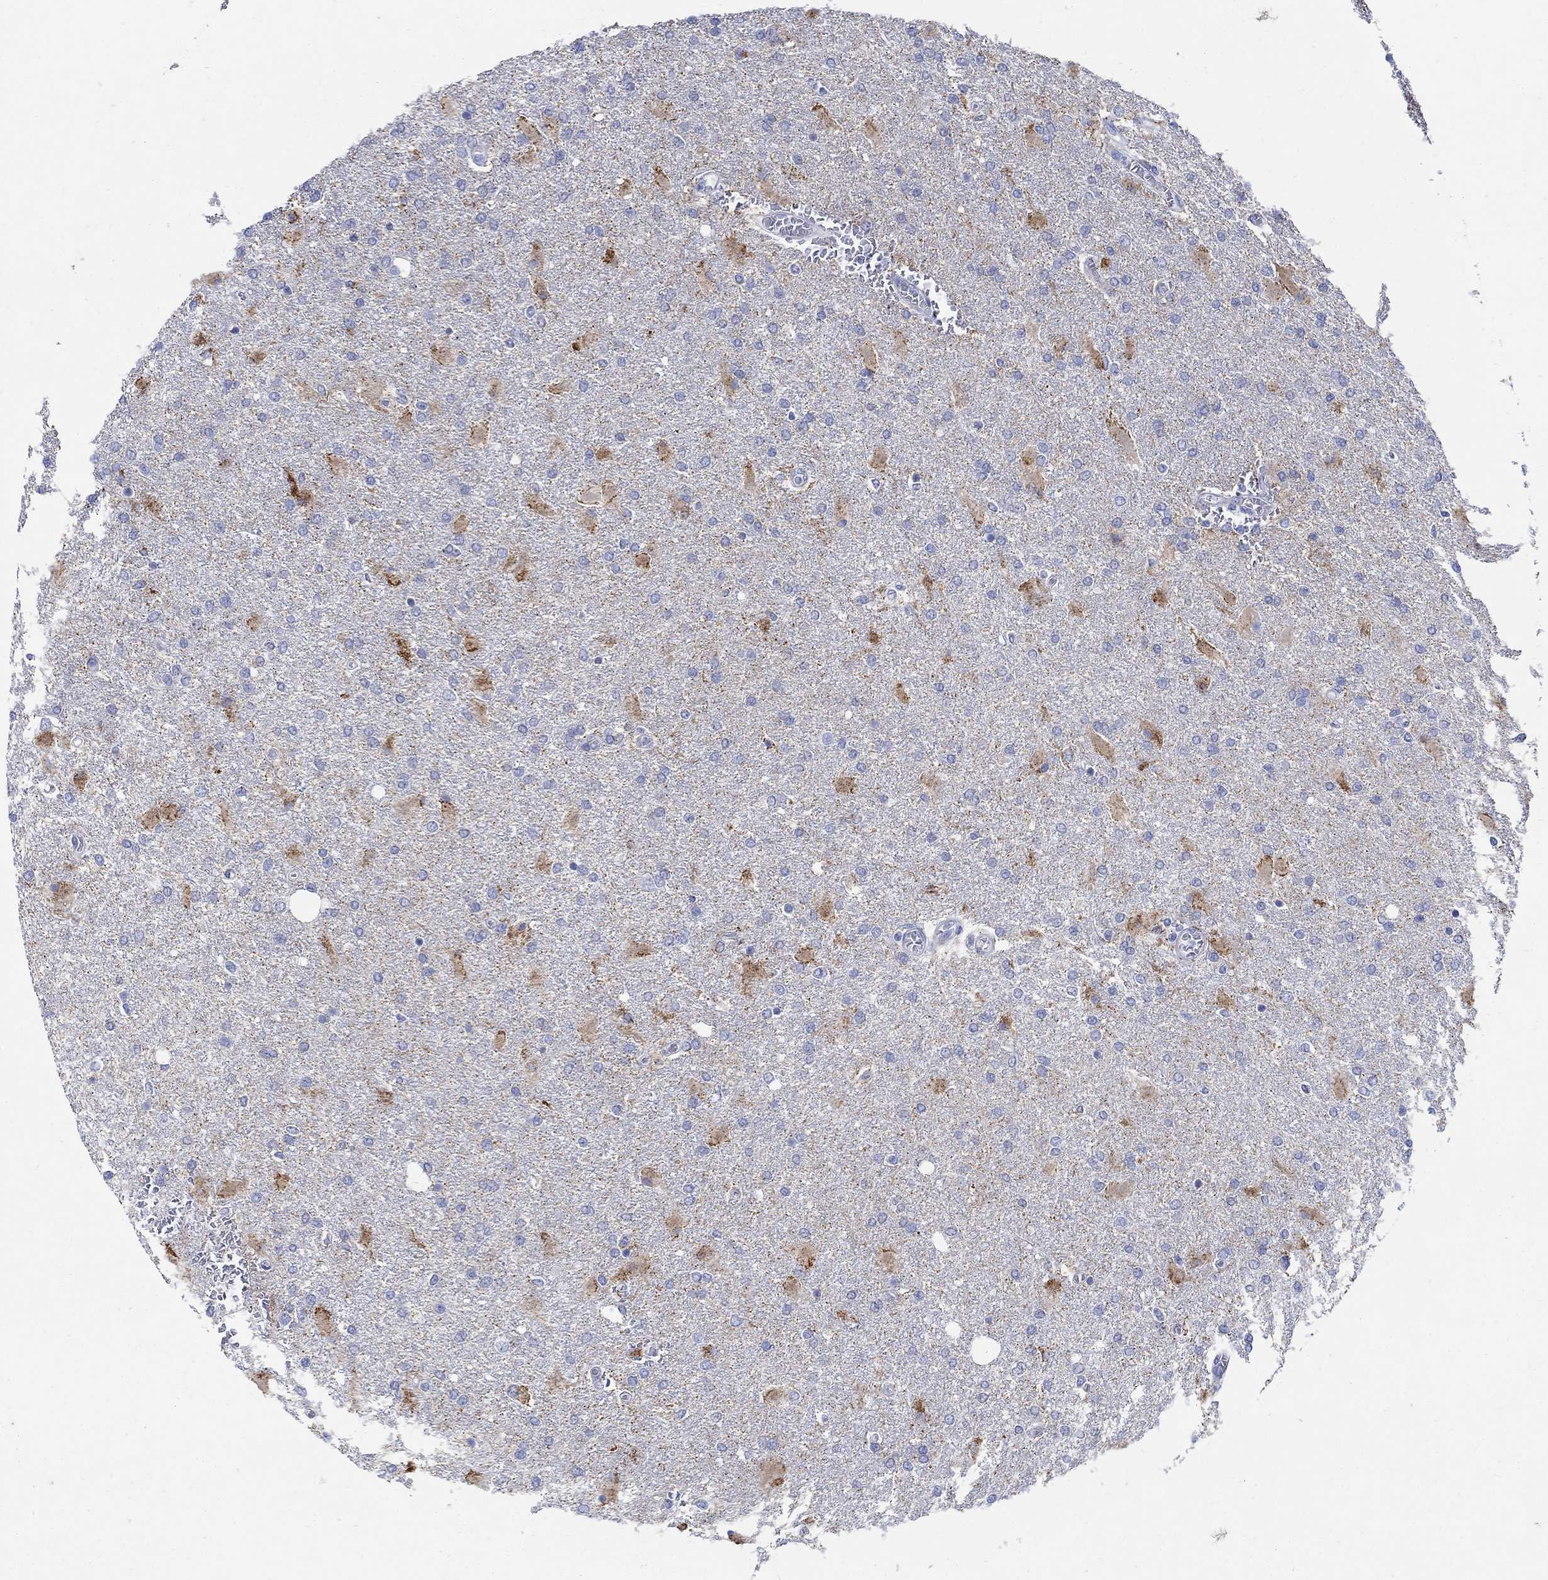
{"staining": {"intensity": "moderate", "quantity": "<25%", "location": "cytoplasmic/membranous"}, "tissue": "glioma", "cell_type": "Tumor cells", "image_type": "cancer", "snomed": [{"axis": "morphology", "description": "Glioma, malignant, High grade"}, {"axis": "topography", "description": "Cerebral cortex"}], "caption": "An image of malignant glioma (high-grade) stained for a protein shows moderate cytoplasmic/membranous brown staining in tumor cells. (DAB IHC with brightfield microscopy, high magnification).", "gene": "ZDHHC14", "patient": {"sex": "male", "age": 79}}